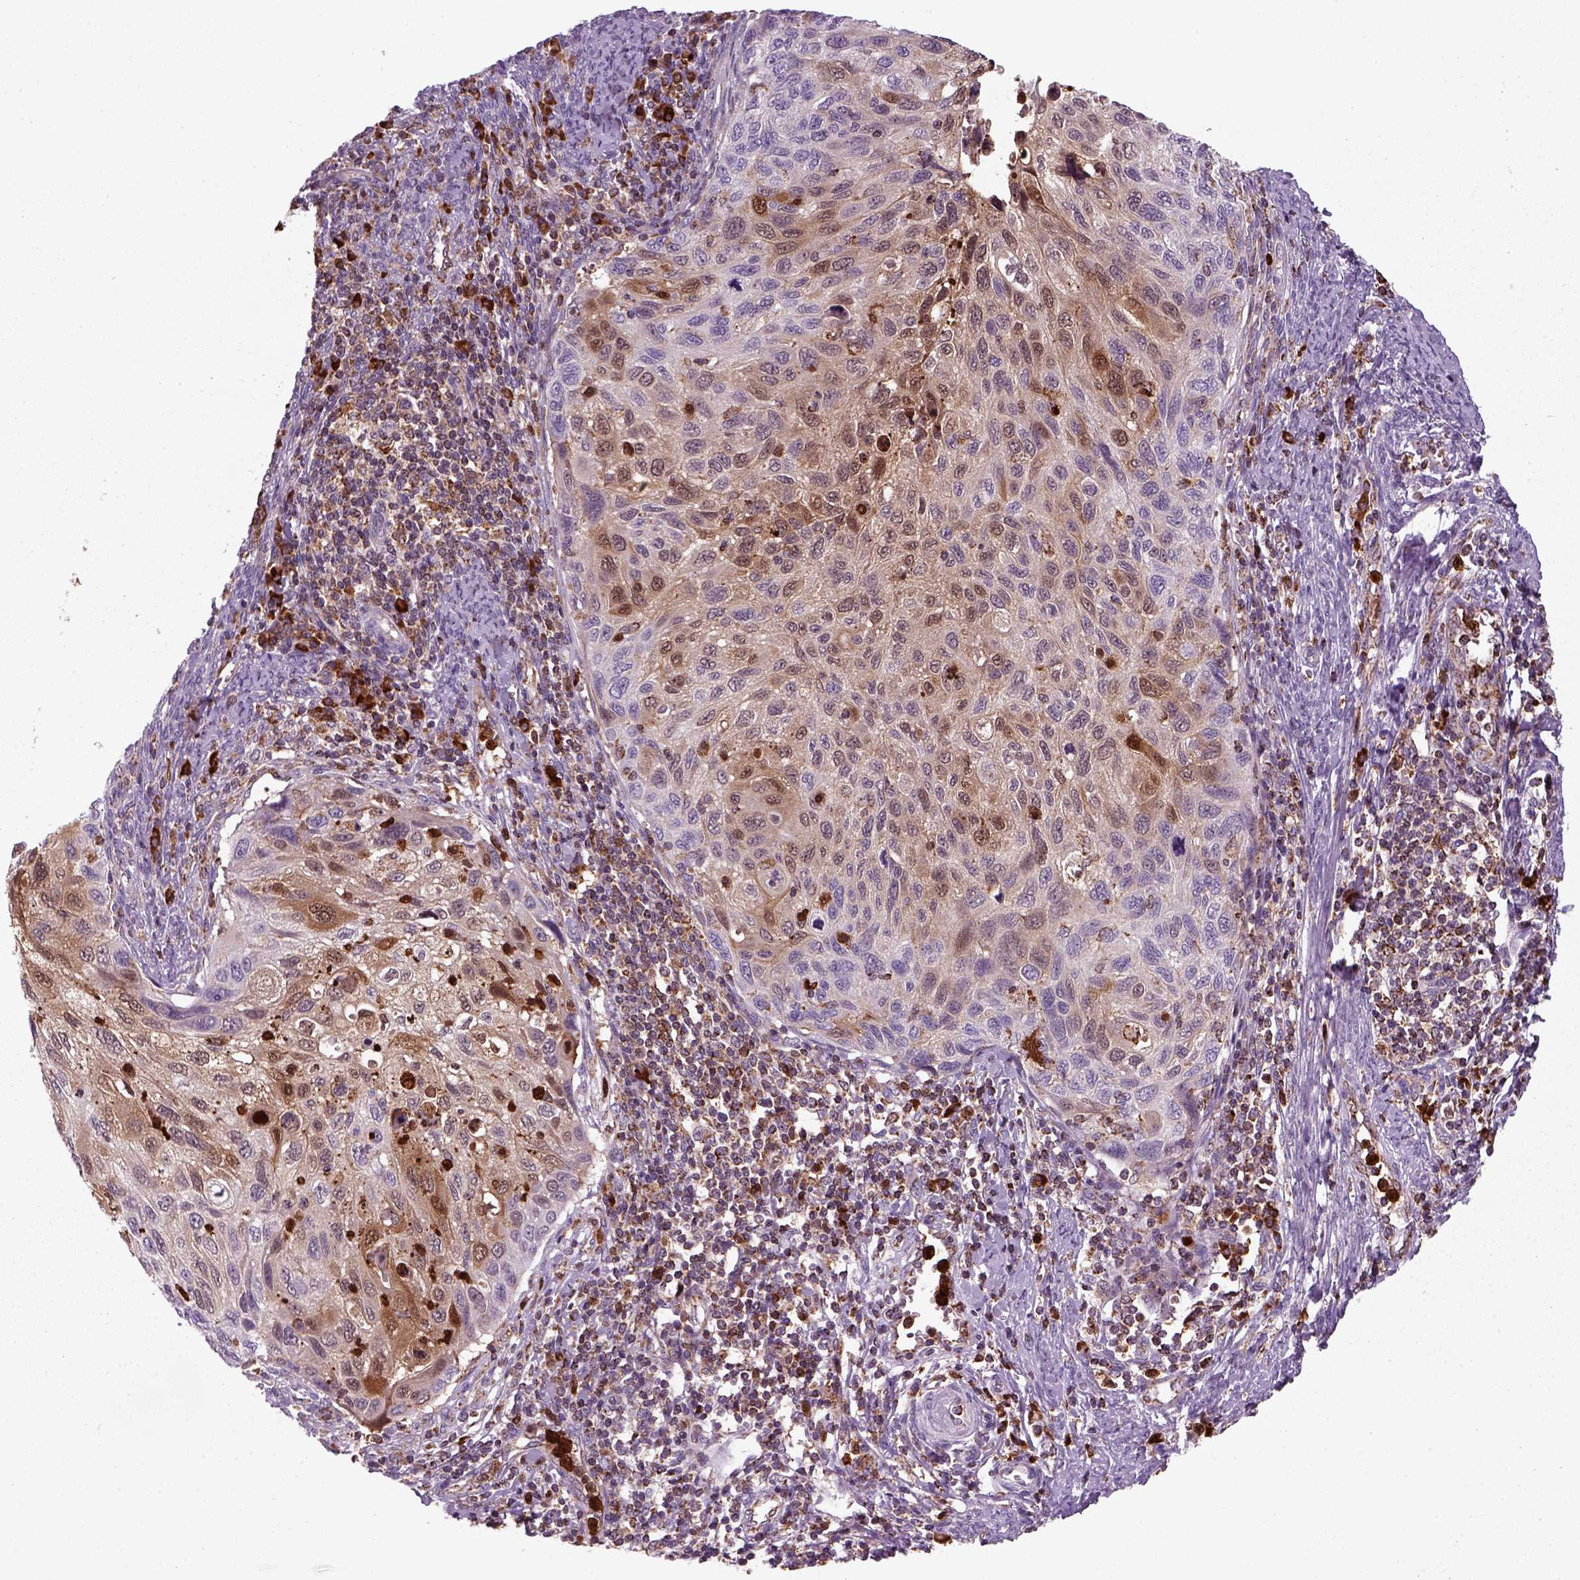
{"staining": {"intensity": "moderate", "quantity": "<25%", "location": "cytoplasmic/membranous,nuclear"}, "tissue": "cervical cancer", "cell_type": "Tumor cells", "image_type": "cancer", "snomed": [{"axis": "morphology", "description": "Squamous cell carcinoma, NOS"}, {"axis": "topography", "description": "Cervix"}], "caption": "DAB (3,3'-diaminobenzidine) immunohistochemical staining of cervical squamous cell carcinoma displays moderate cytoplasmic/membranous and nuclear protein positivity in approximately <25% of tumor cells.", "gene": "NUDT16L1", "patient": {"sex": "female", "age": 70}}